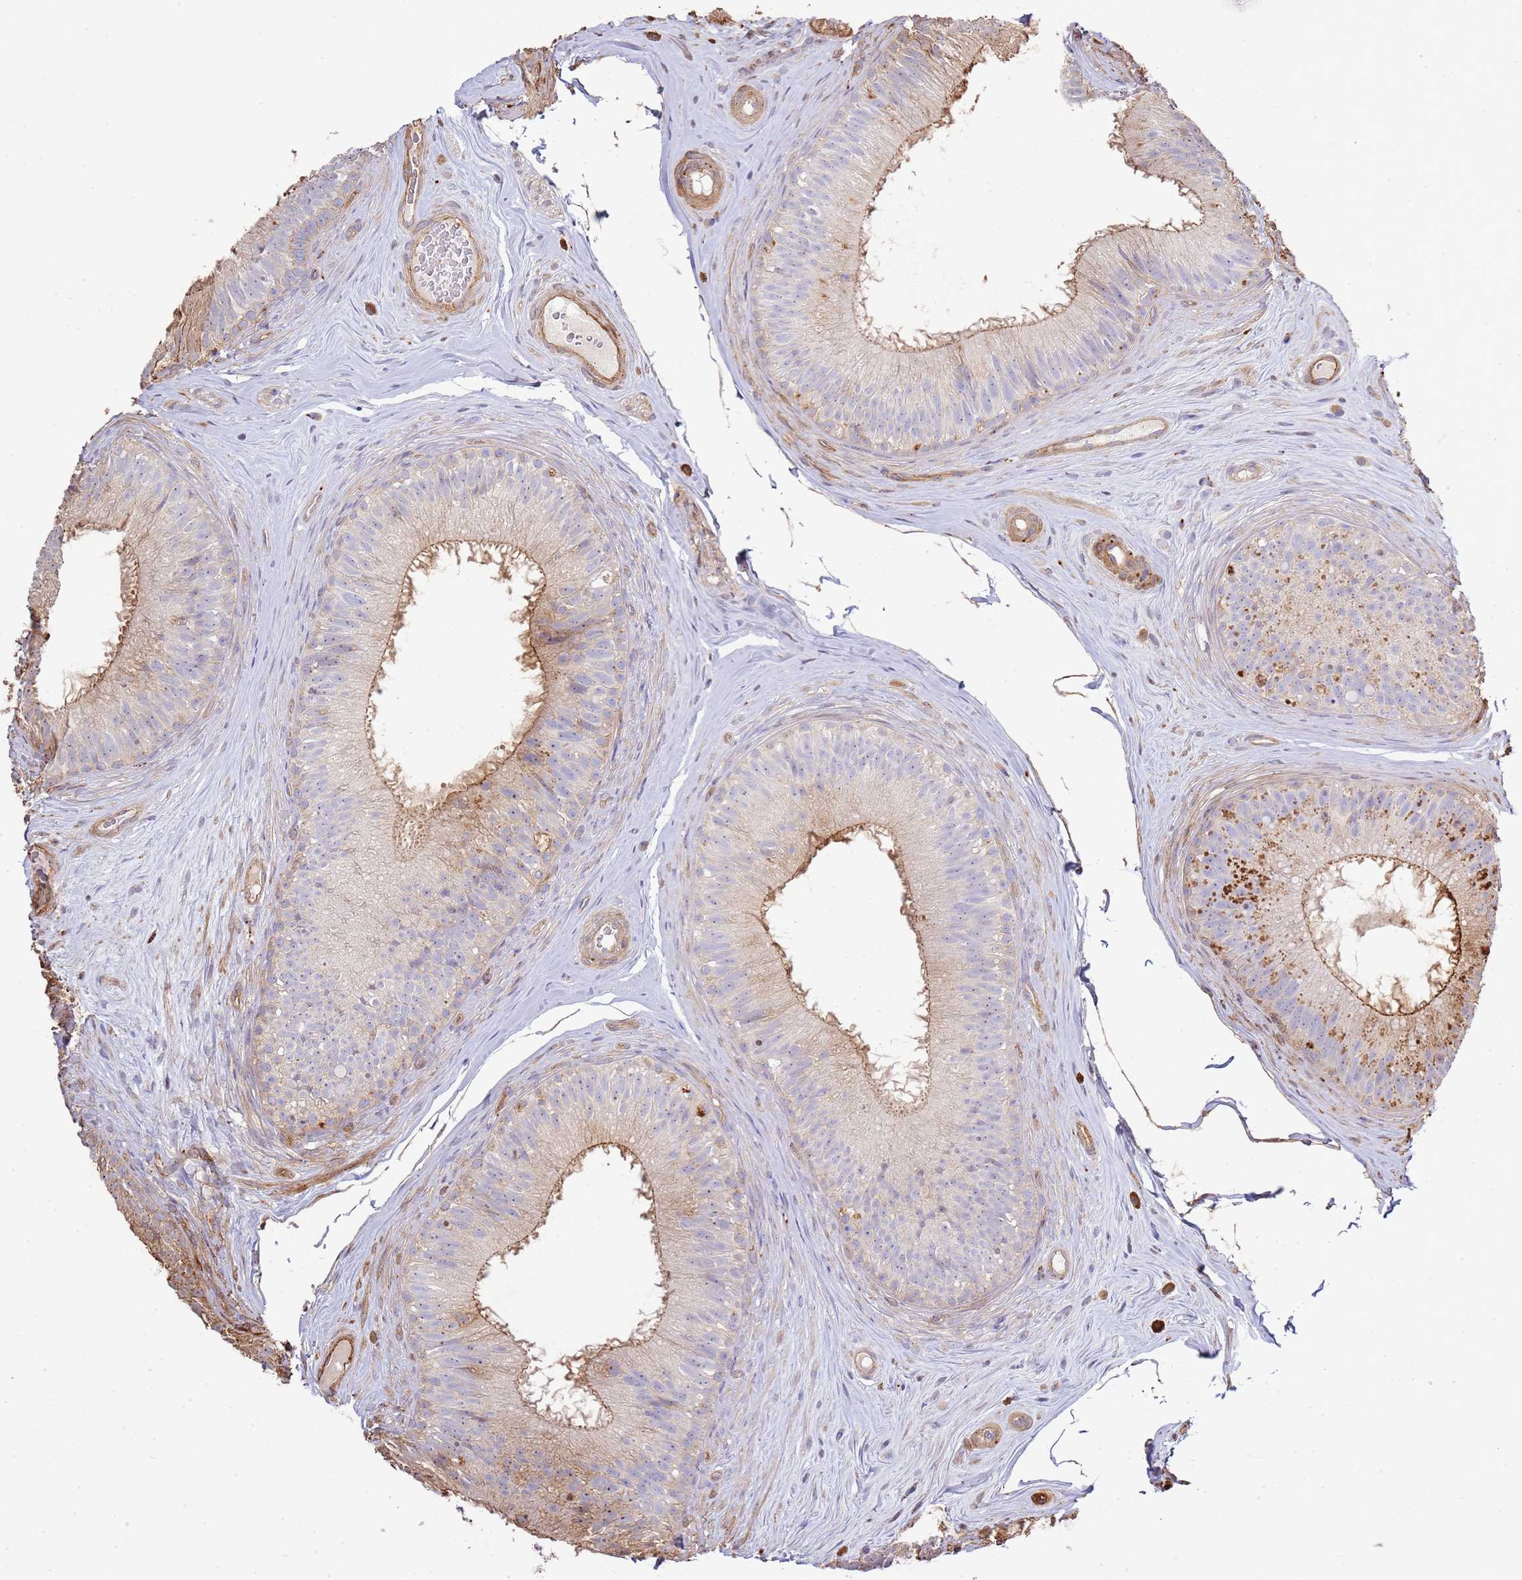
{"staining": {"intensity": "moderate", "quantity": "<25%", "location": "cytoplasmic/membranous"}, "tissue": "epididymis", "cell_type": "Glandular cells", "image_type": "normal", "snomed": [{"axis": "morphology", "description": "Normal tissue, NOS"}, {"axis": "topography", "description": "Epididymis"}], "caption": "DAB (3,3'-diaminobenzidine) immunohistochemical staining of benign human epididymis reveals moderate cytoplasmic/membranous protein staining in about <25% of glandular cells. The staining is performed using DAB brown chromogen to label protein expression. The nuclei are counter-stained blue using hematoxylin.", "gene": "NDUFAF4", "patient": {"sex": "male", "age": 34}}